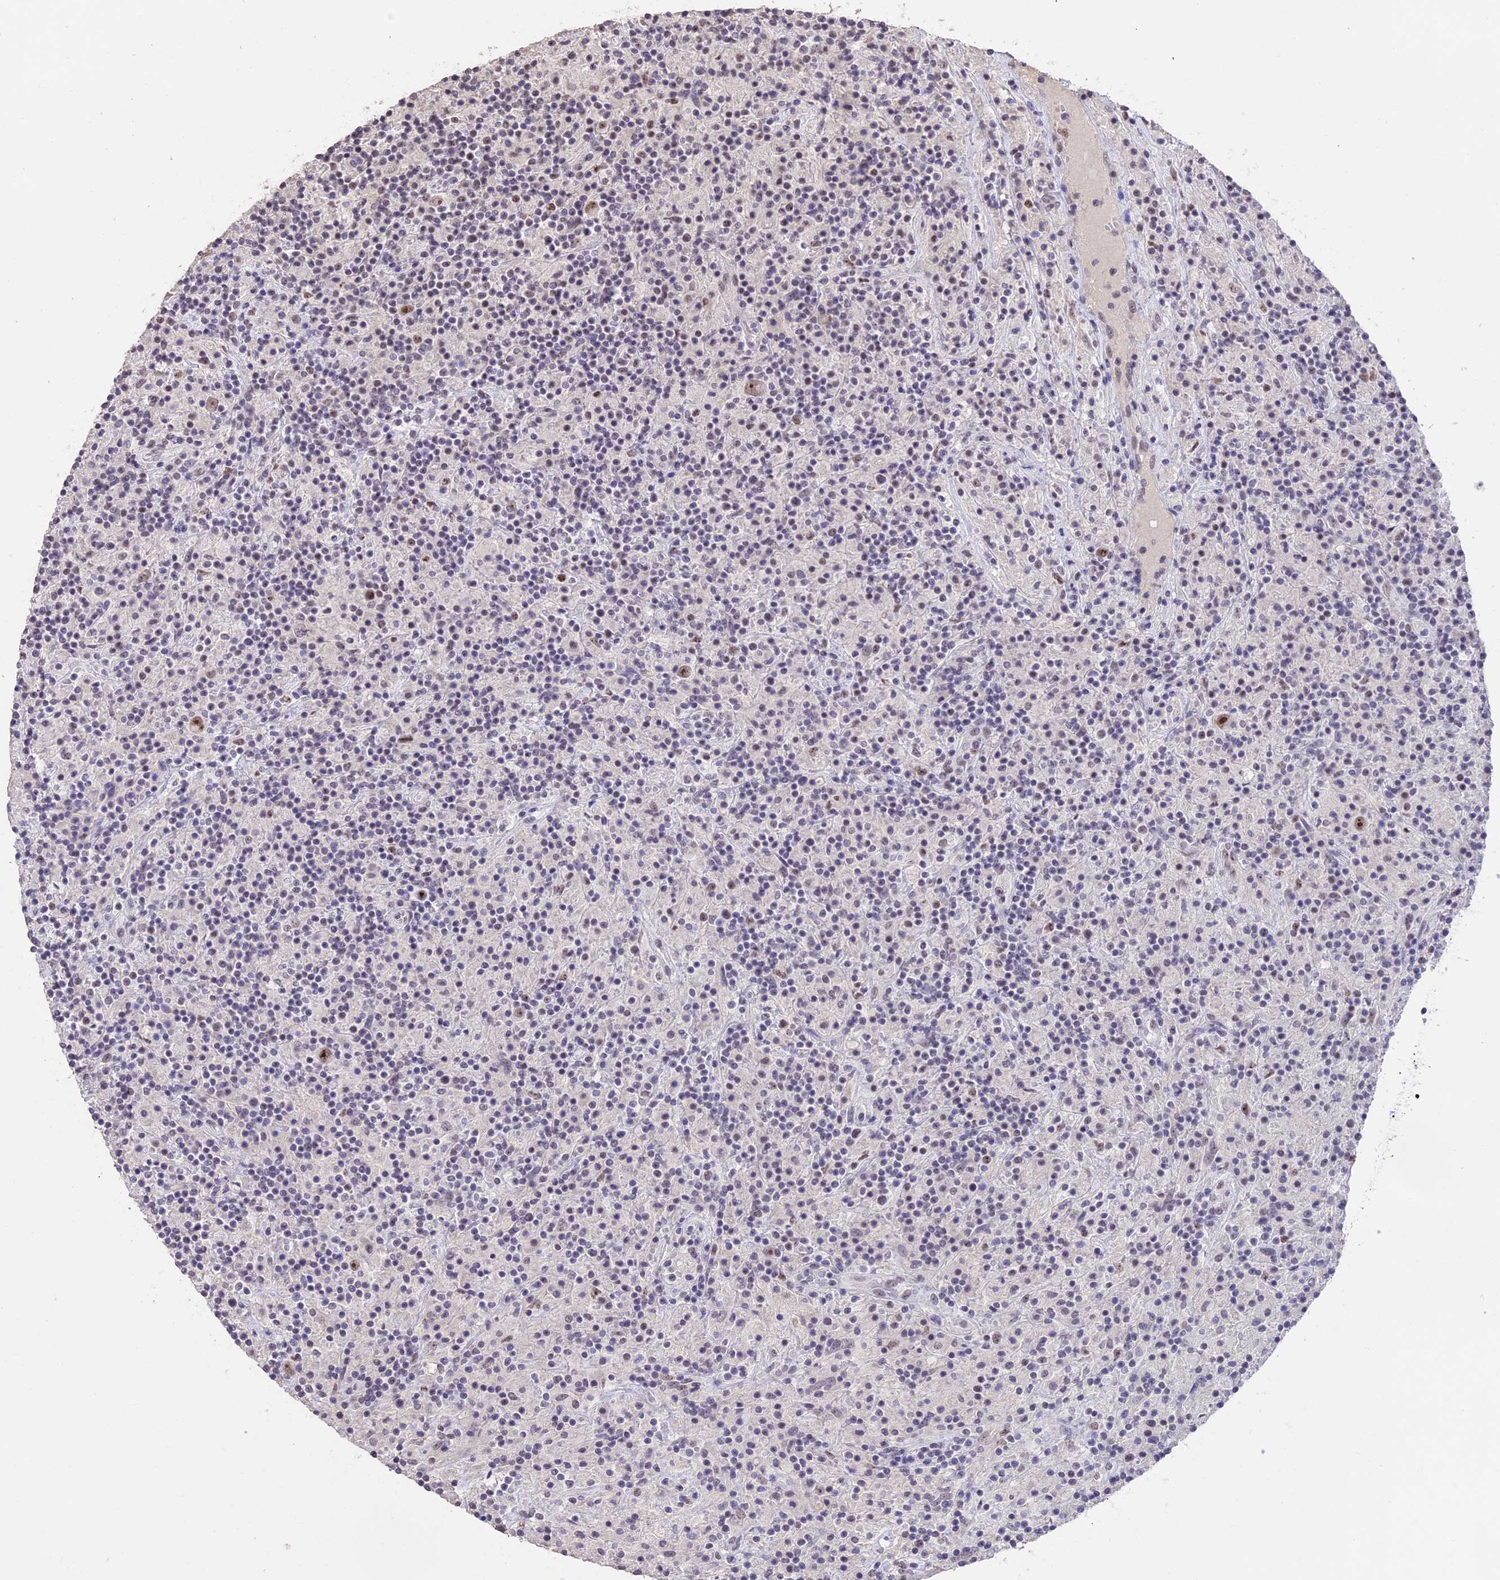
{"staining": {"intensity": "moderate", "quantity": ">75%", "location": "nuclear"}, "tissue": "lymphoma", "cell_type": "Tumor cells", "image_type": "cancer", "snomed": [{"axis": "morphology", "description": "Hodgkin's disease, NOS"}, {"axis": "topography", "description": "Lymph node"}], "caption": "Brown immunohistochemical staining in Hodgkin's disease reveals moderate nuclear expression in approximately >75% of tumor cells. Using DAB (brown) and hematoxylin (blue) stains, captured at high magnification using brightfield microscopy.", "gene": "SETD2", "patient": {"sex": "male", "age": 70}}